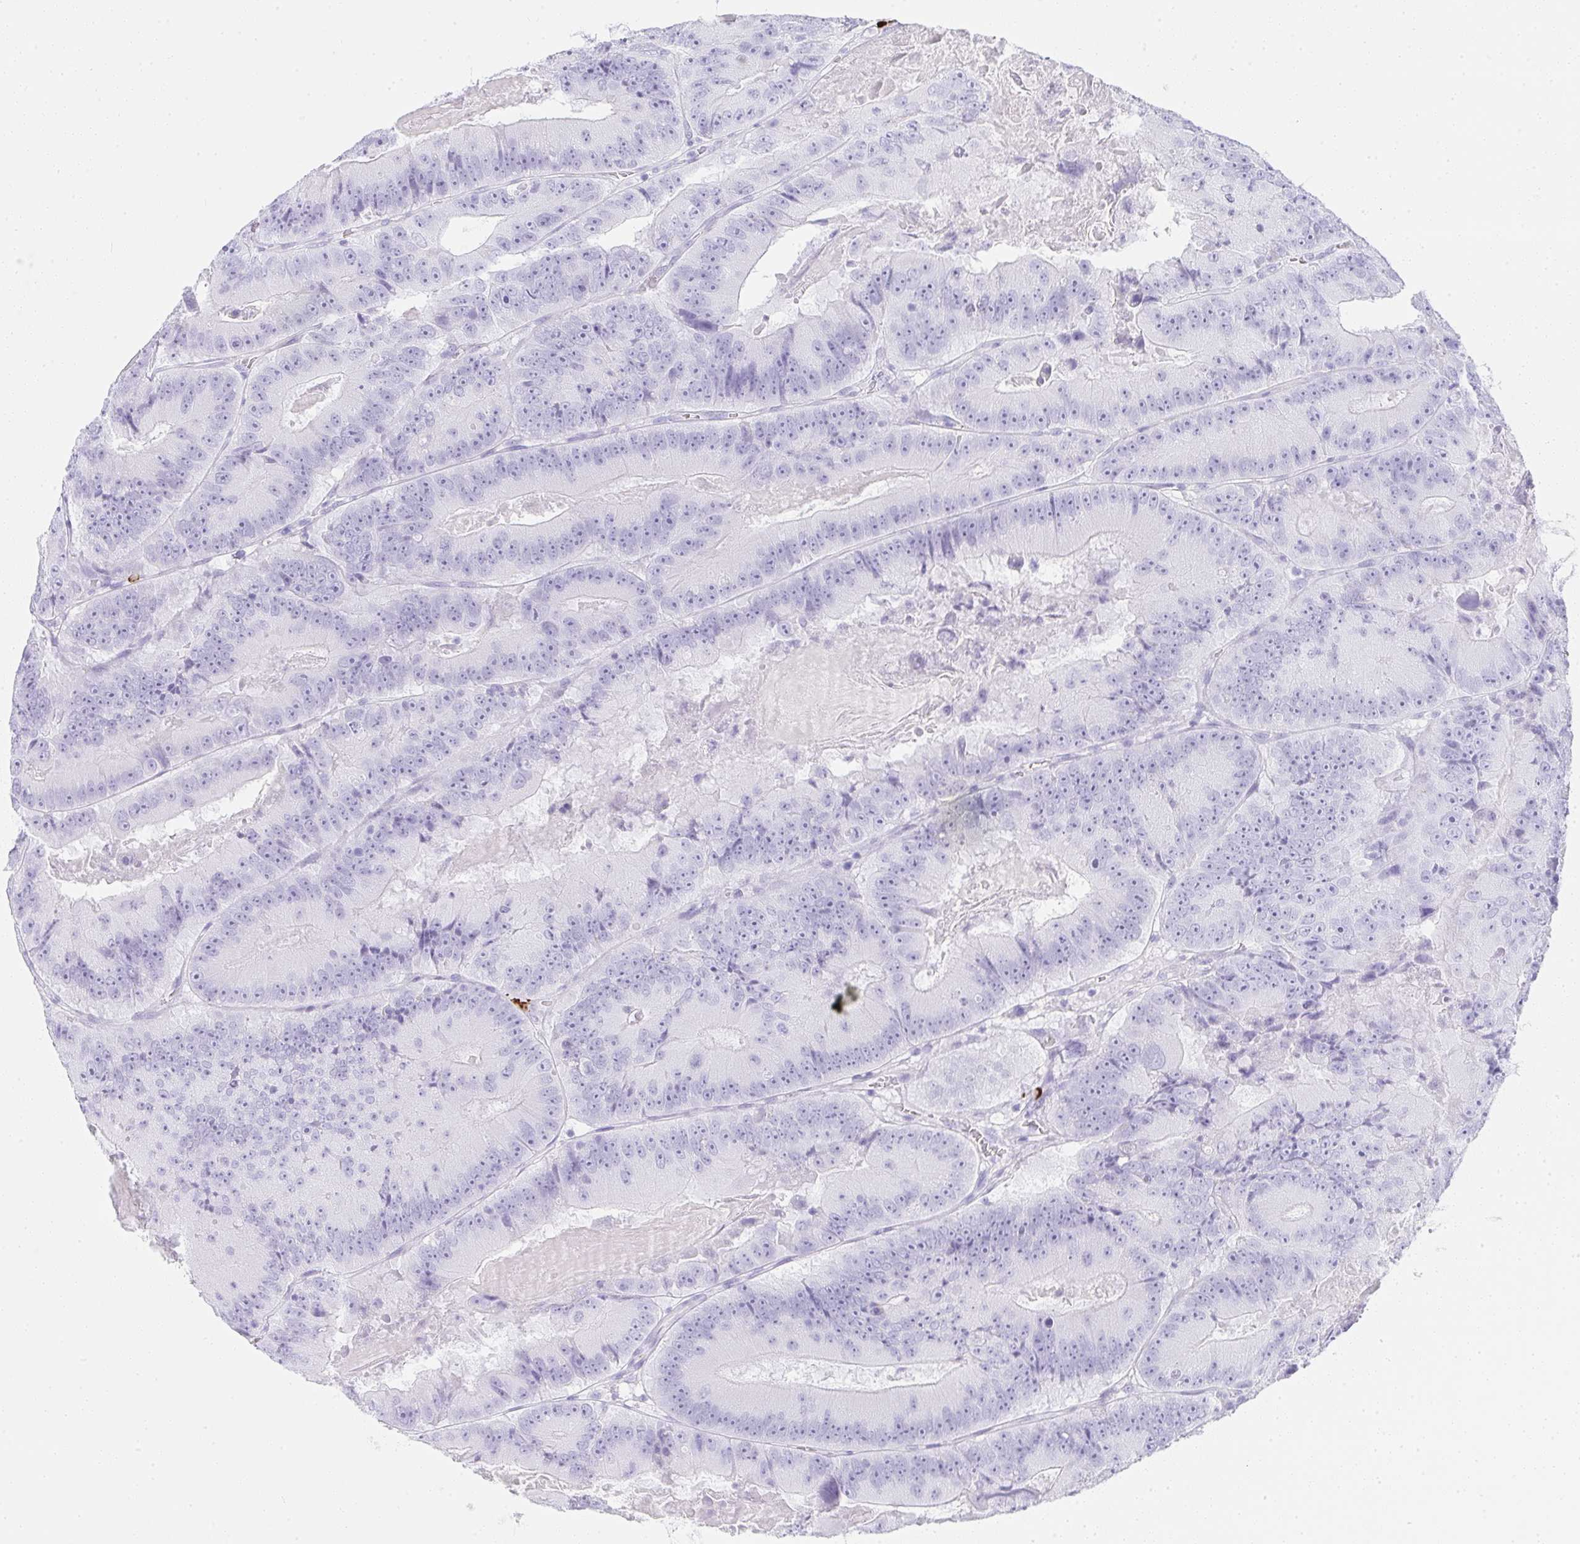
{"staining": {"intensity": "negative", "quantity": "none", "location": "none"}, "tissue": "colorectal cancer", "cell_type": "Tumor cells", "image_type": "cancer", "snomed": [{"axis": "morphology", "description": "Adenocarcinoma, NOS"}, {"axis": "topography", "description": "Colon"}], "caption": "Immunohistochemistry of adenocarcinoma (colorectal) displays no staining in tumor cells.", "gene": "CDADC1", "patient": {"sex": "female", "age": 86}}